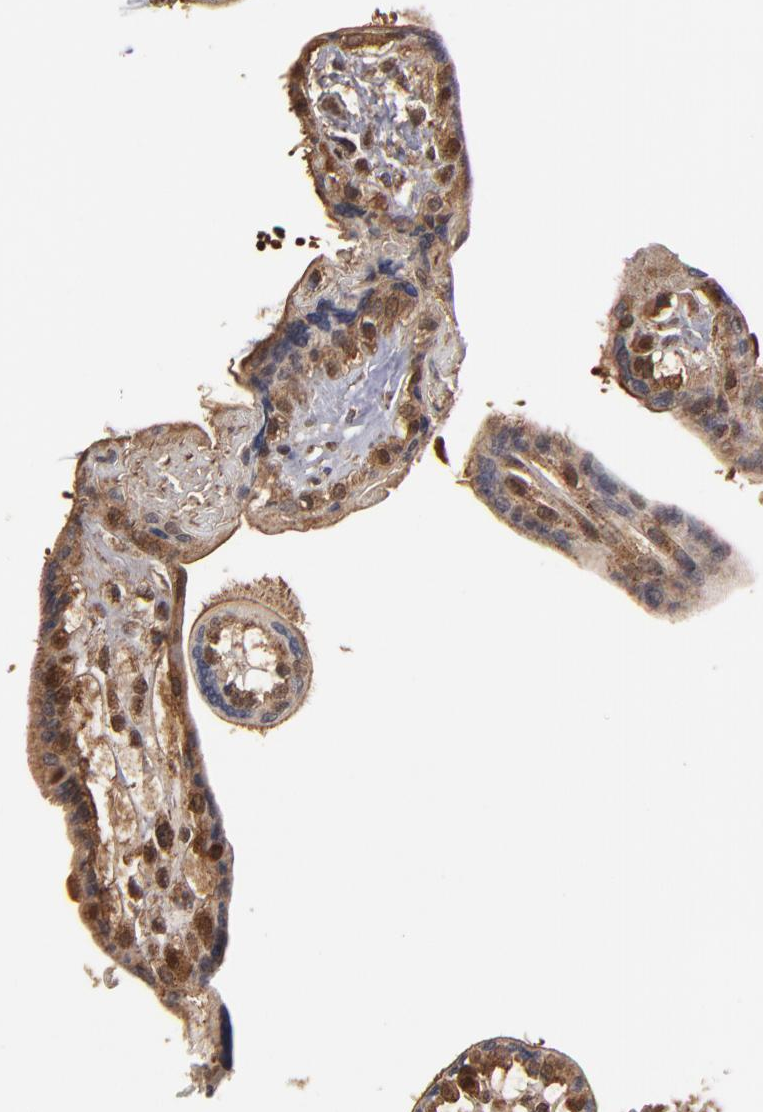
{"staining": {"intensity": "weak", "quantity": ">75%", "location": "cytoplasmic/membranous"}, "tissue": "placenta", "cell_type": "Decidual cells", "image_type": "normal", "snomed": [{"axis": "morphology", "description": "Normal tissue, NOS"}, {"axis": "topography", "description": "Placenta"}], "caption": "An image of human placenta stained for a protein exhibits weak cytoplasmic/membranous brown staining in decidual cells. (Brightfield microscopy of DAB IHC at high magnification).", "gene": "RO60", "patient": {"sex": "female", "age": 31}}